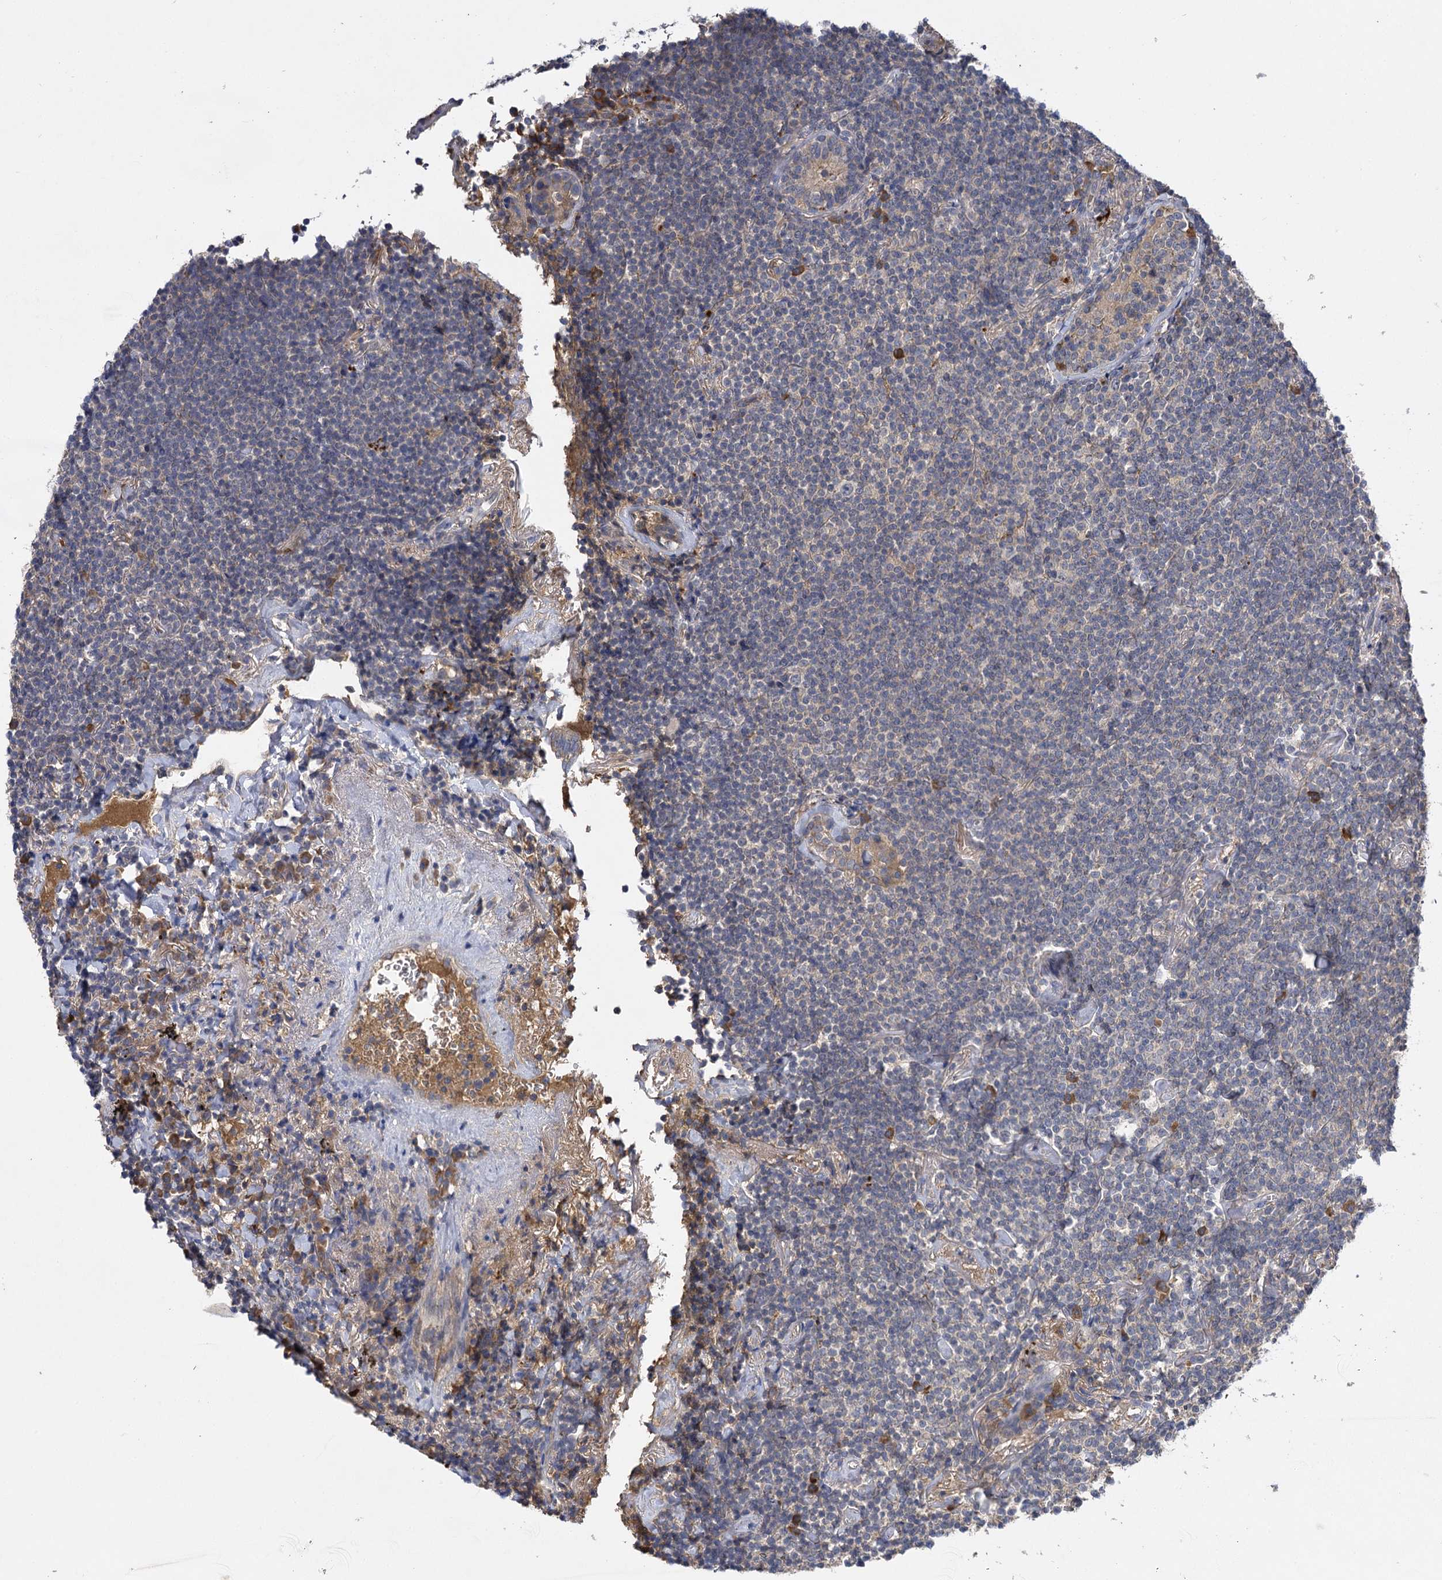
{"staining": {"intensity": "negative", "quantity": "none", "location": "none"}, "tissue": "lymphoma", "cell_type": "Tumor cells", "image_type": "cancer", "snomed": [{"axis": "morphology", "description": "Malignant lymphoma, non-Hodgkin's type, Low grade"}, {"axis": "topography", "description": "Lung"}], "caption": "High magnification brightfield microscopy of lymphoma stained with DAB (brown) and counterstained with hematoxylin (blue): tumor cells show no significant staining.", "gene": "USP50", "patient": {"sex": "female", "age": 71}}